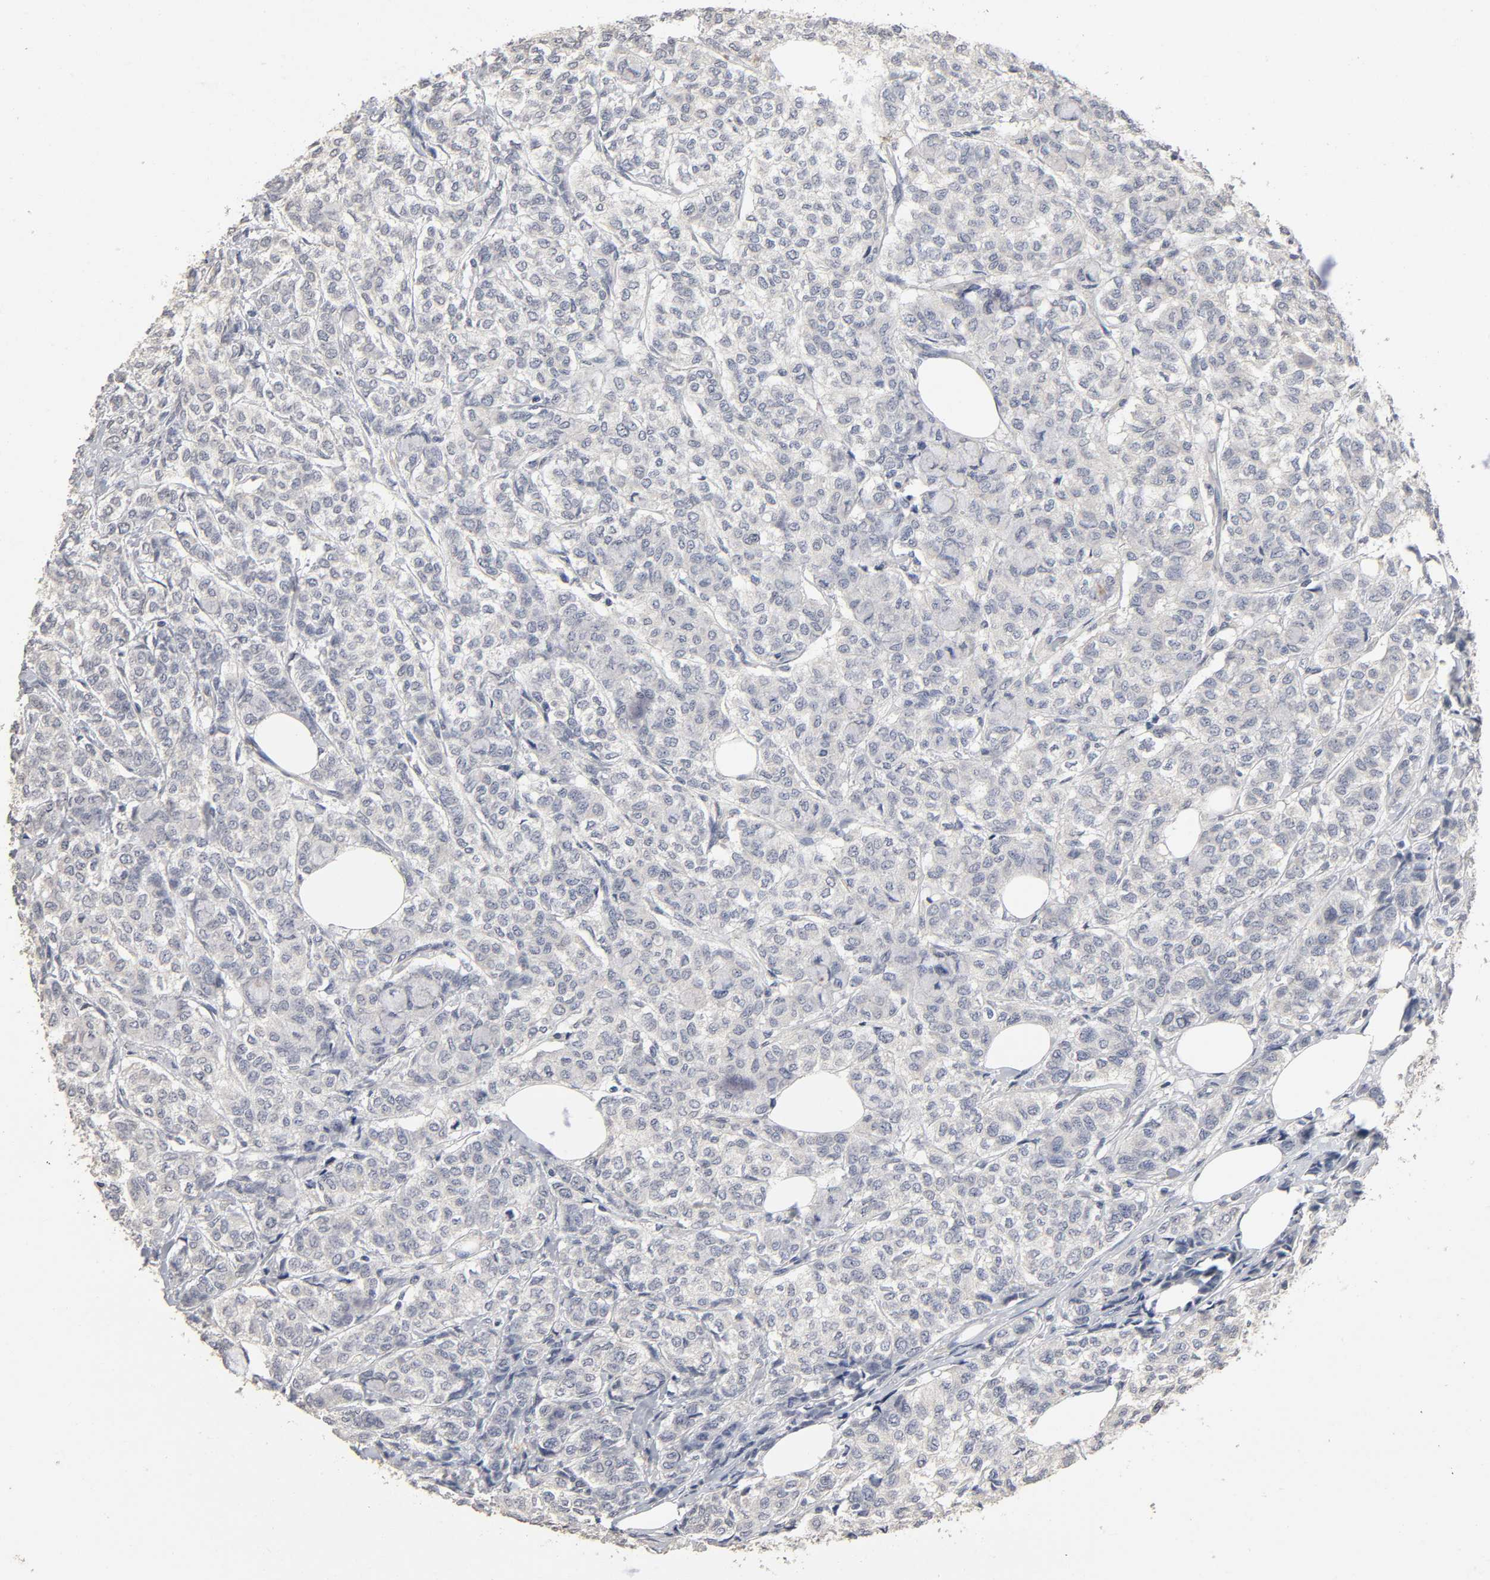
{"staining": {"intensity": "negative", "quantity": "none", "location": "none"}, "tissue": "breast cancer", "cell_type": "Tumor cells", "image_type": "cancer", "snomed": [{"axis": "morphology", "description": "Lobular carcinoma"}, {"axis": "topography", "description": "Breast"}], "caption": "Tumor cells are negative for protein expression in human breast cancer.", "gene": "SLC10A2", "patient": {"sex": "female", "age": 60}}